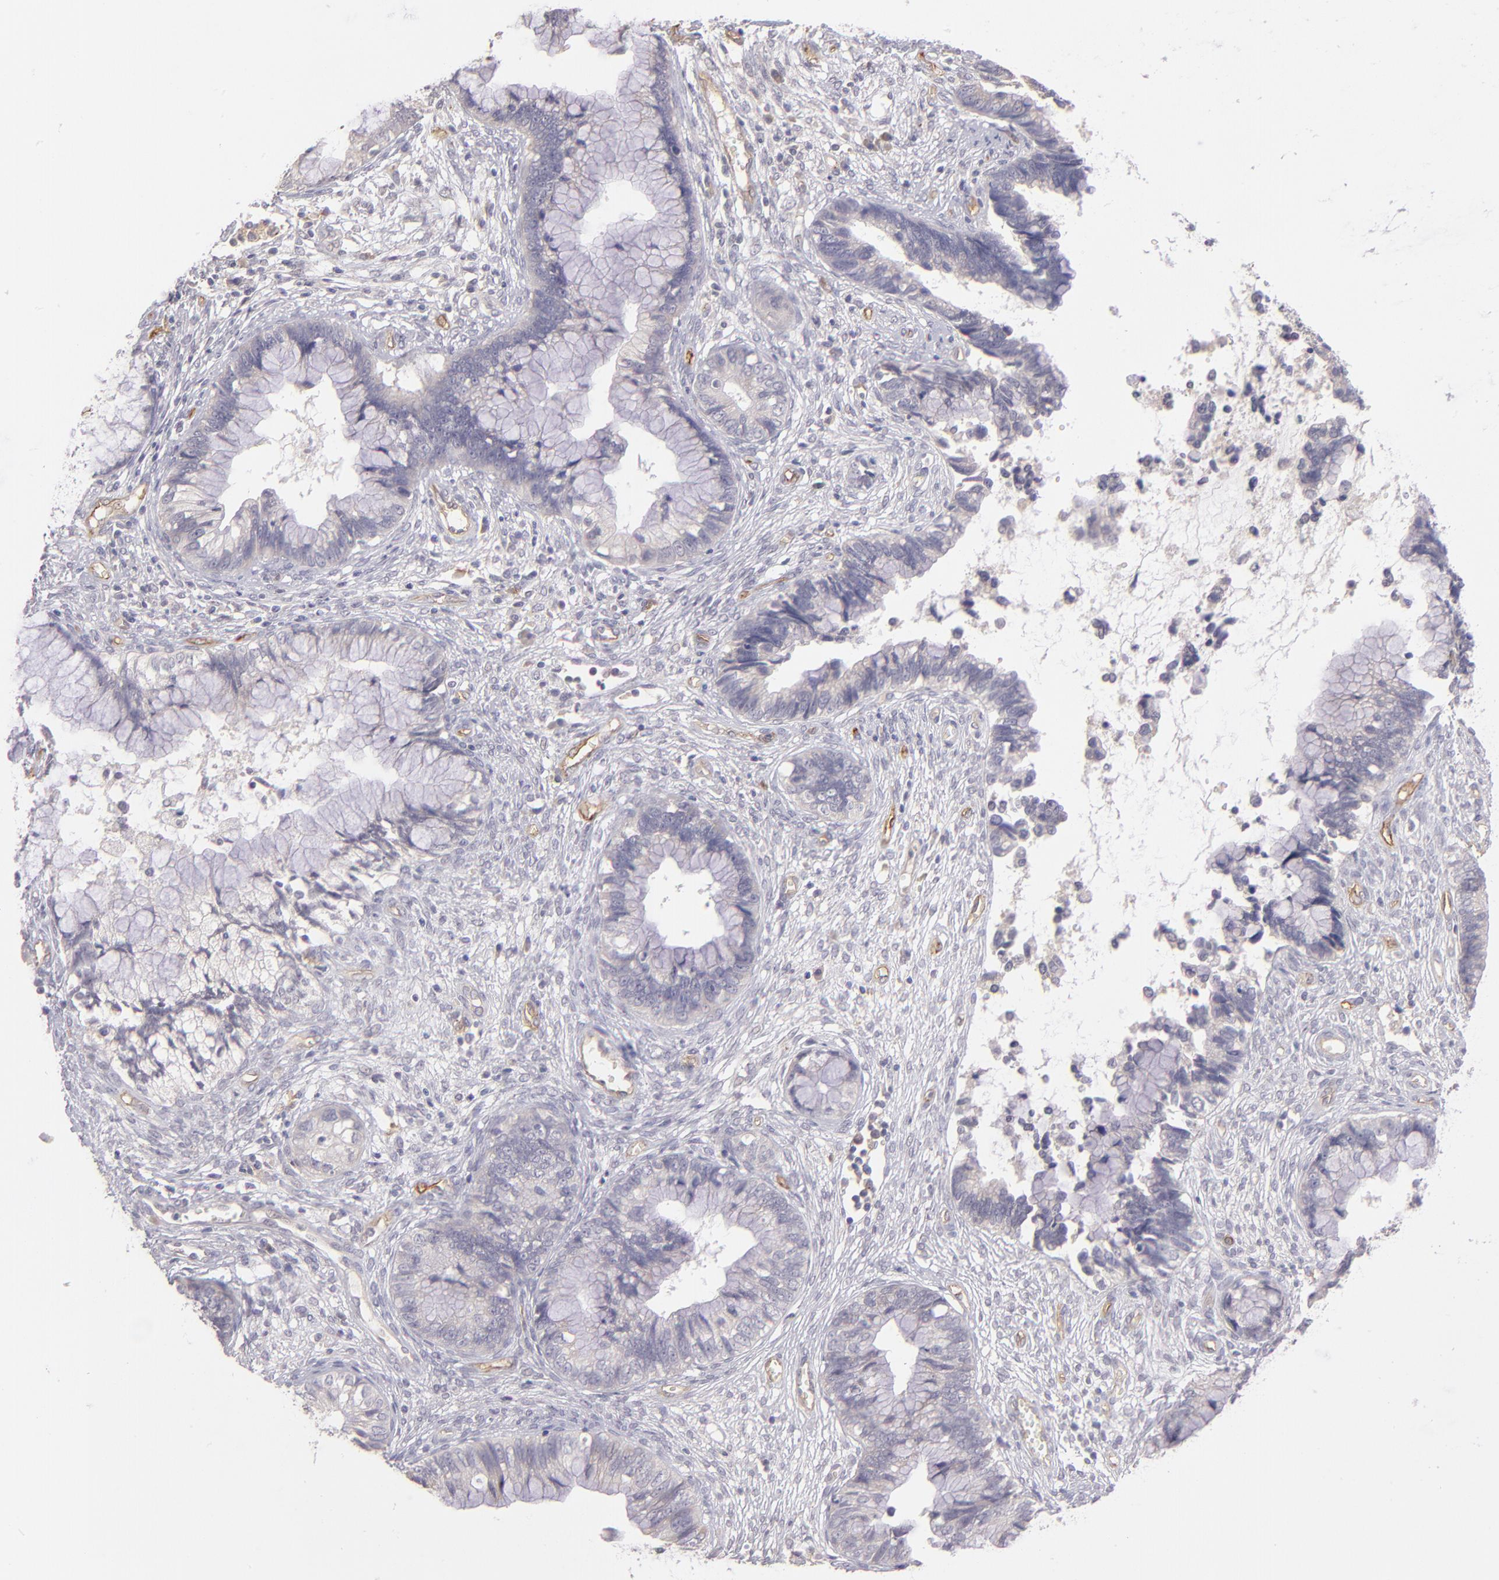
{"staining": {"intensity": "negative", "quantity": "none", "location": "none"}, "tissue": "cervical cancer", "cell_type": "Tumor cells", "image_type": "cancer", "snomed": [{"axis": "morphology", "description": "Adenocarcinoma, NOS"}, {"axis": "topography", "description": "Cervix"}], "caption": "Tumor cells are negative for protein expression in human cervical cancer. The staining was performed using DAB to visualize the protein expression in brown, while the nuclei were stained in blue with hematoxylin (Magnification: 20x).", "gene": "THBD", "patient": {"sex": "female", "age": 44}}